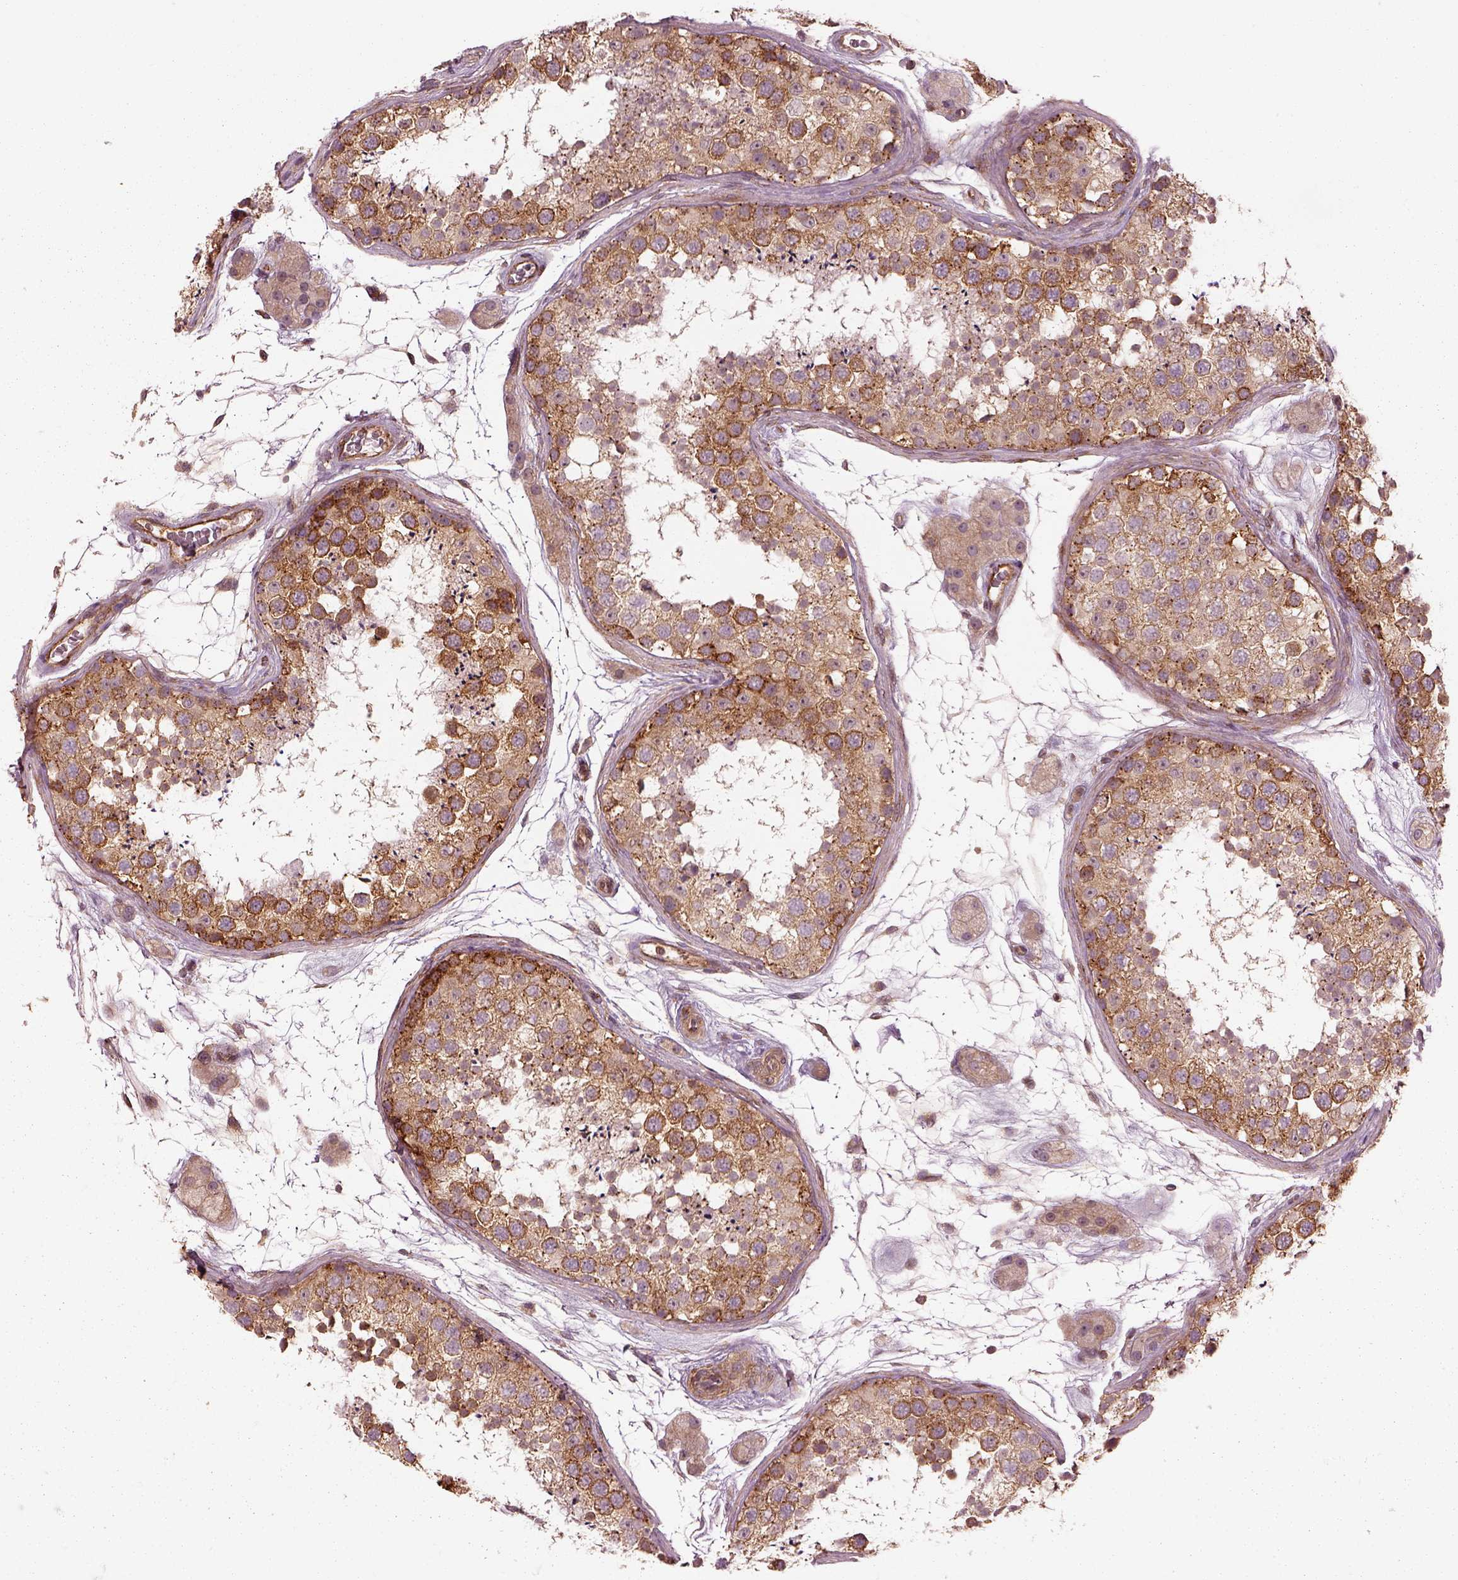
{"staining": {"intensity": "strong", "quantity": "25%-75%", "location": "cytoplasmic/membranous"}, "tissue": "testis", "cell_type": "Cells in seminiferous ducts", "image_type": "normal", "snomed": [{"axis": "morphology", "description": "Normal tissue, NOS"}, {"axis": "topography", "description": "Testis"}], "caption": "DAB (3,3'-diaminobenzidine) immunohistochemical staining of normal human testis displays strong cytoplasmic/membranous protein expression in about 25%-75% of cells in seminiferous ducts.", "gene": "LSM14A", "patient": {"sex": "male", "age": 41}}